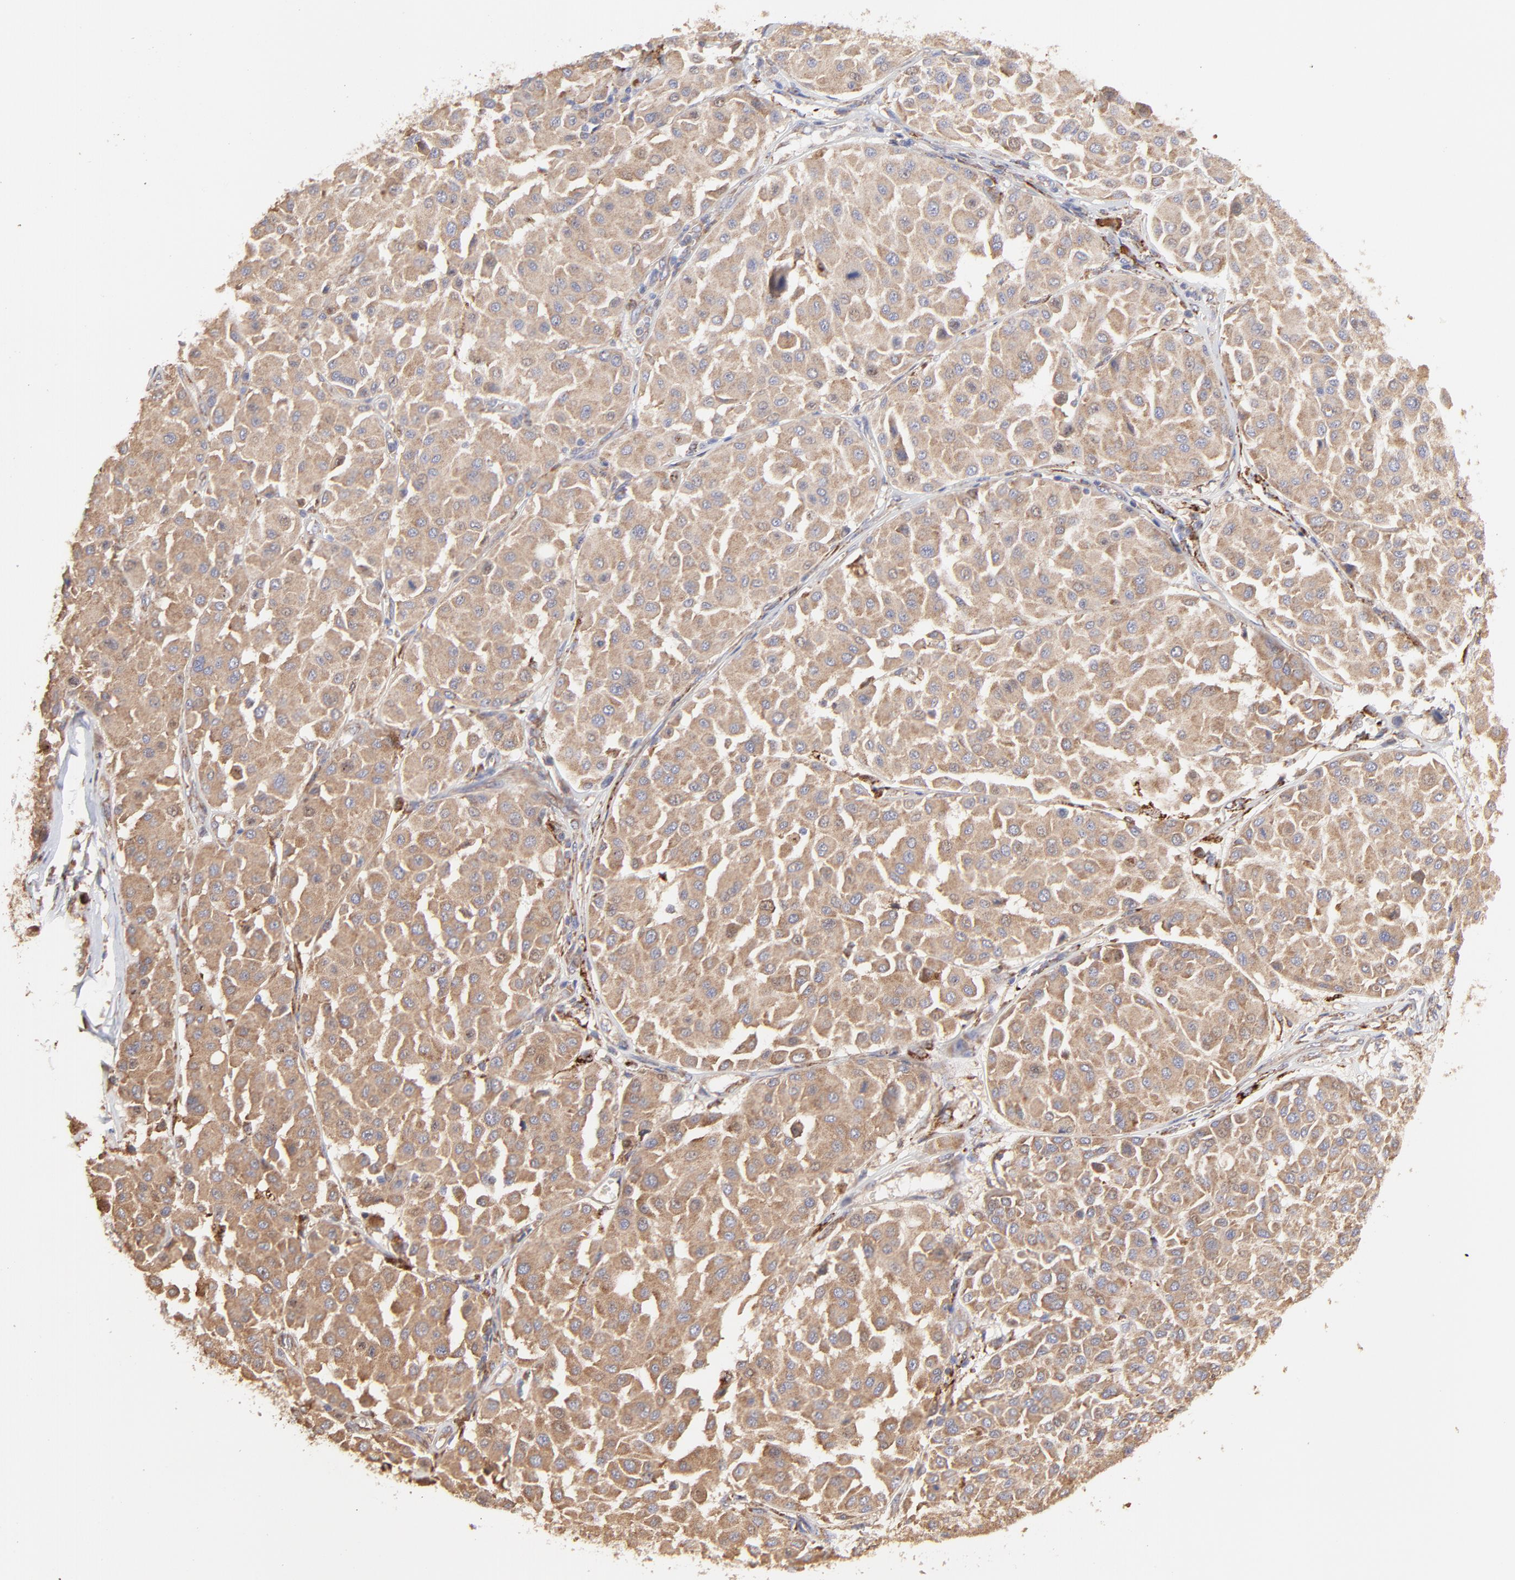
{"staining": {"intensity": "moderate", "quantity": ">75%", "location": "cytoplasmic/membranous"}, "tissue": "melanoma", "cell_type": "Tumor cells", "image_type": "cancer", "snomed": [{"axis": "morphology", "description": "Malignant melanoma, Metastatic site"}, {"axis": "topography", "description": "Soft tissue"}], "caption": "Melanoma was stained to show a protein in brown. There is medium levels of moderate cytoplasmic/membranous expression in approximately >75% of tumor cells.", "gene": "PFKM", "patient": {"sex": "male", "age": 41}}